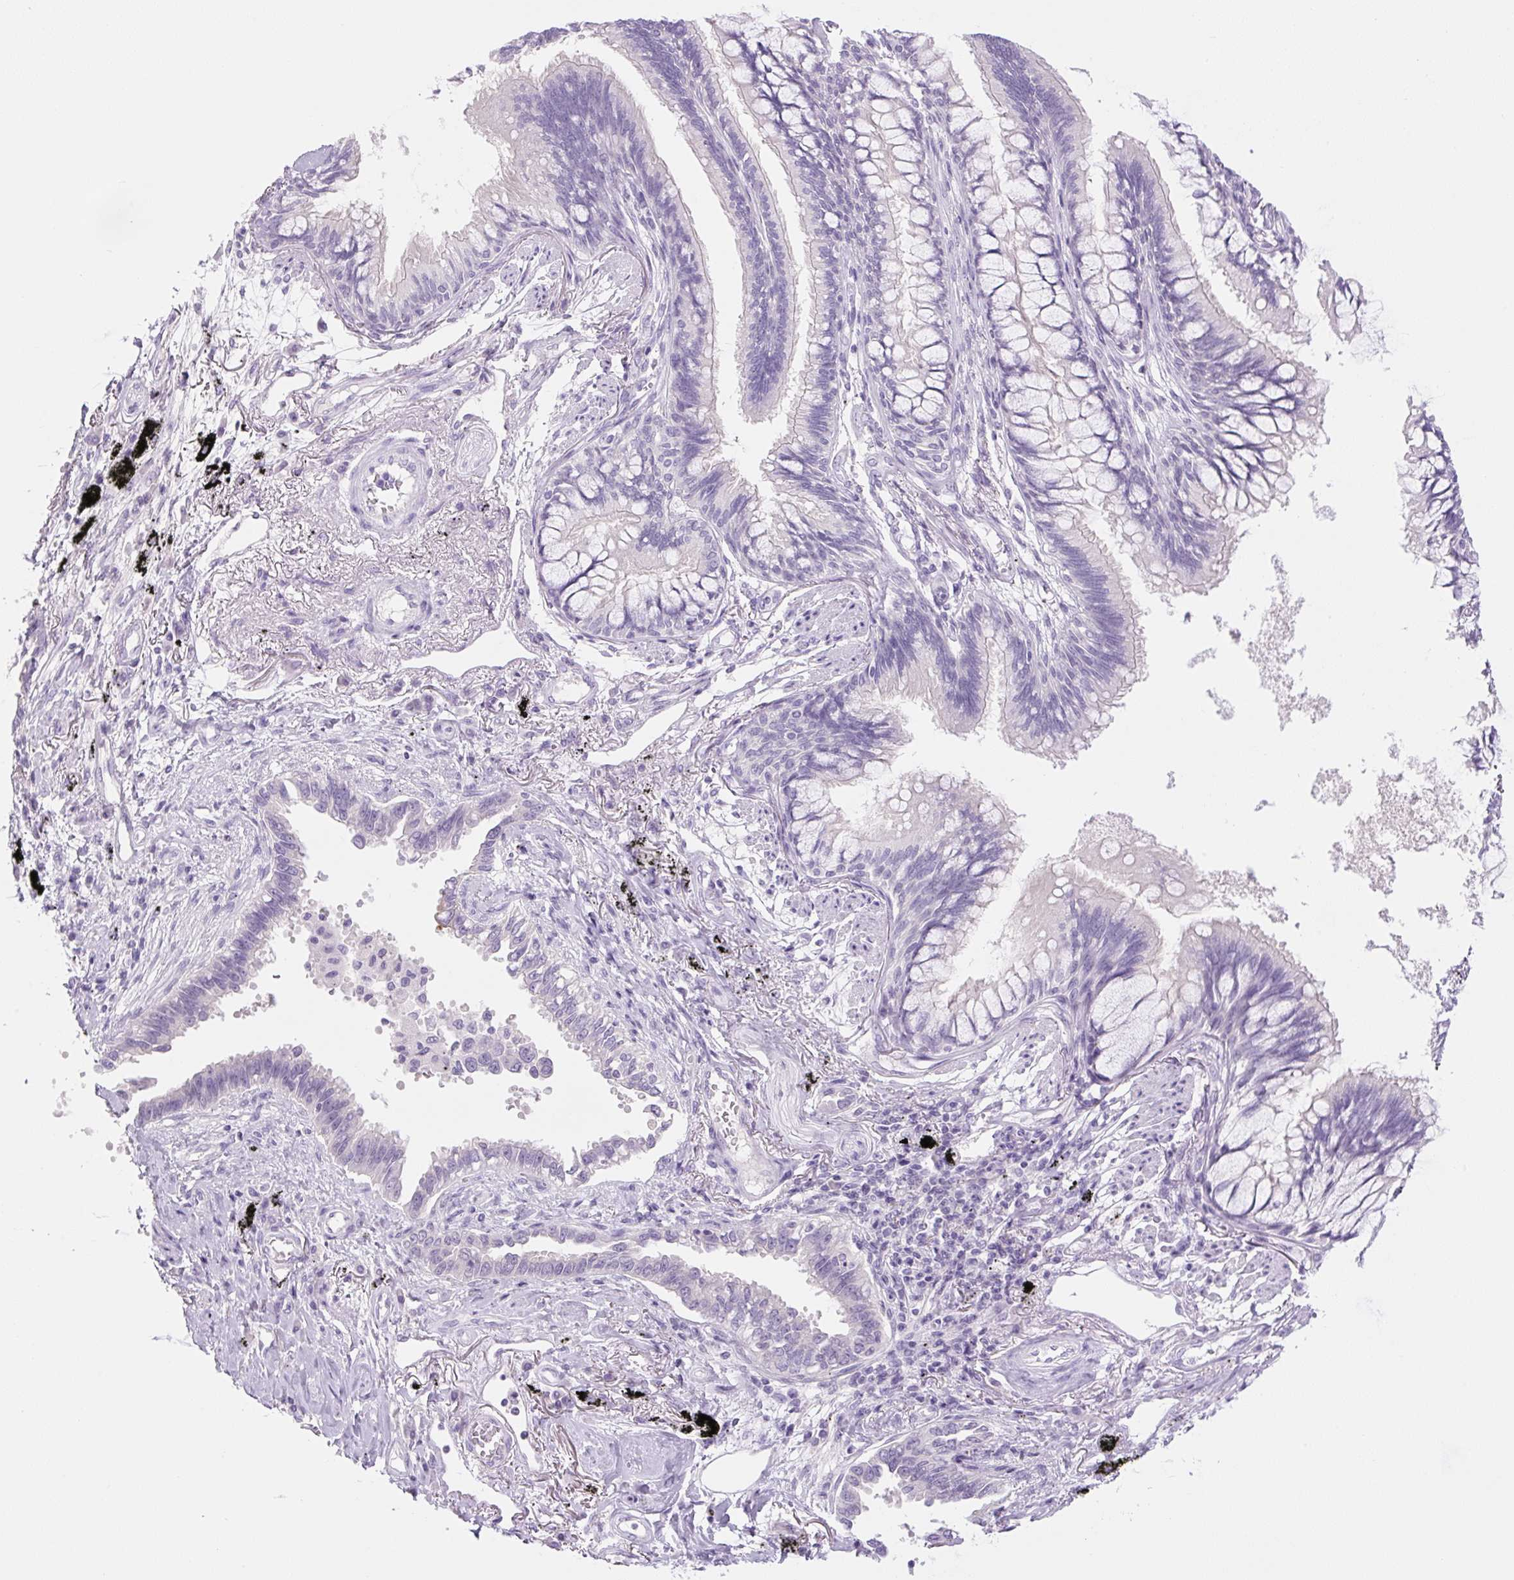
{"staining": {"intensity": "negative", "quantity": "none", "location": "none"}, "tissue": "lung cancer", "cell_type": "Tumor cells", "image_type": "cancer", "snomed": [{"axis": "morphology", "description": "Adenocarcinoma, NOS"}, {"axis": "topography", "description": "Lung"}], "caption": "This is an immunohistochemistry (IHC) histopathology image of human adenocarcinoma (lung). There is no staining in tumor cells.", "gene": "COL9A2", "patient": {"sex": "male", "age": 67}}